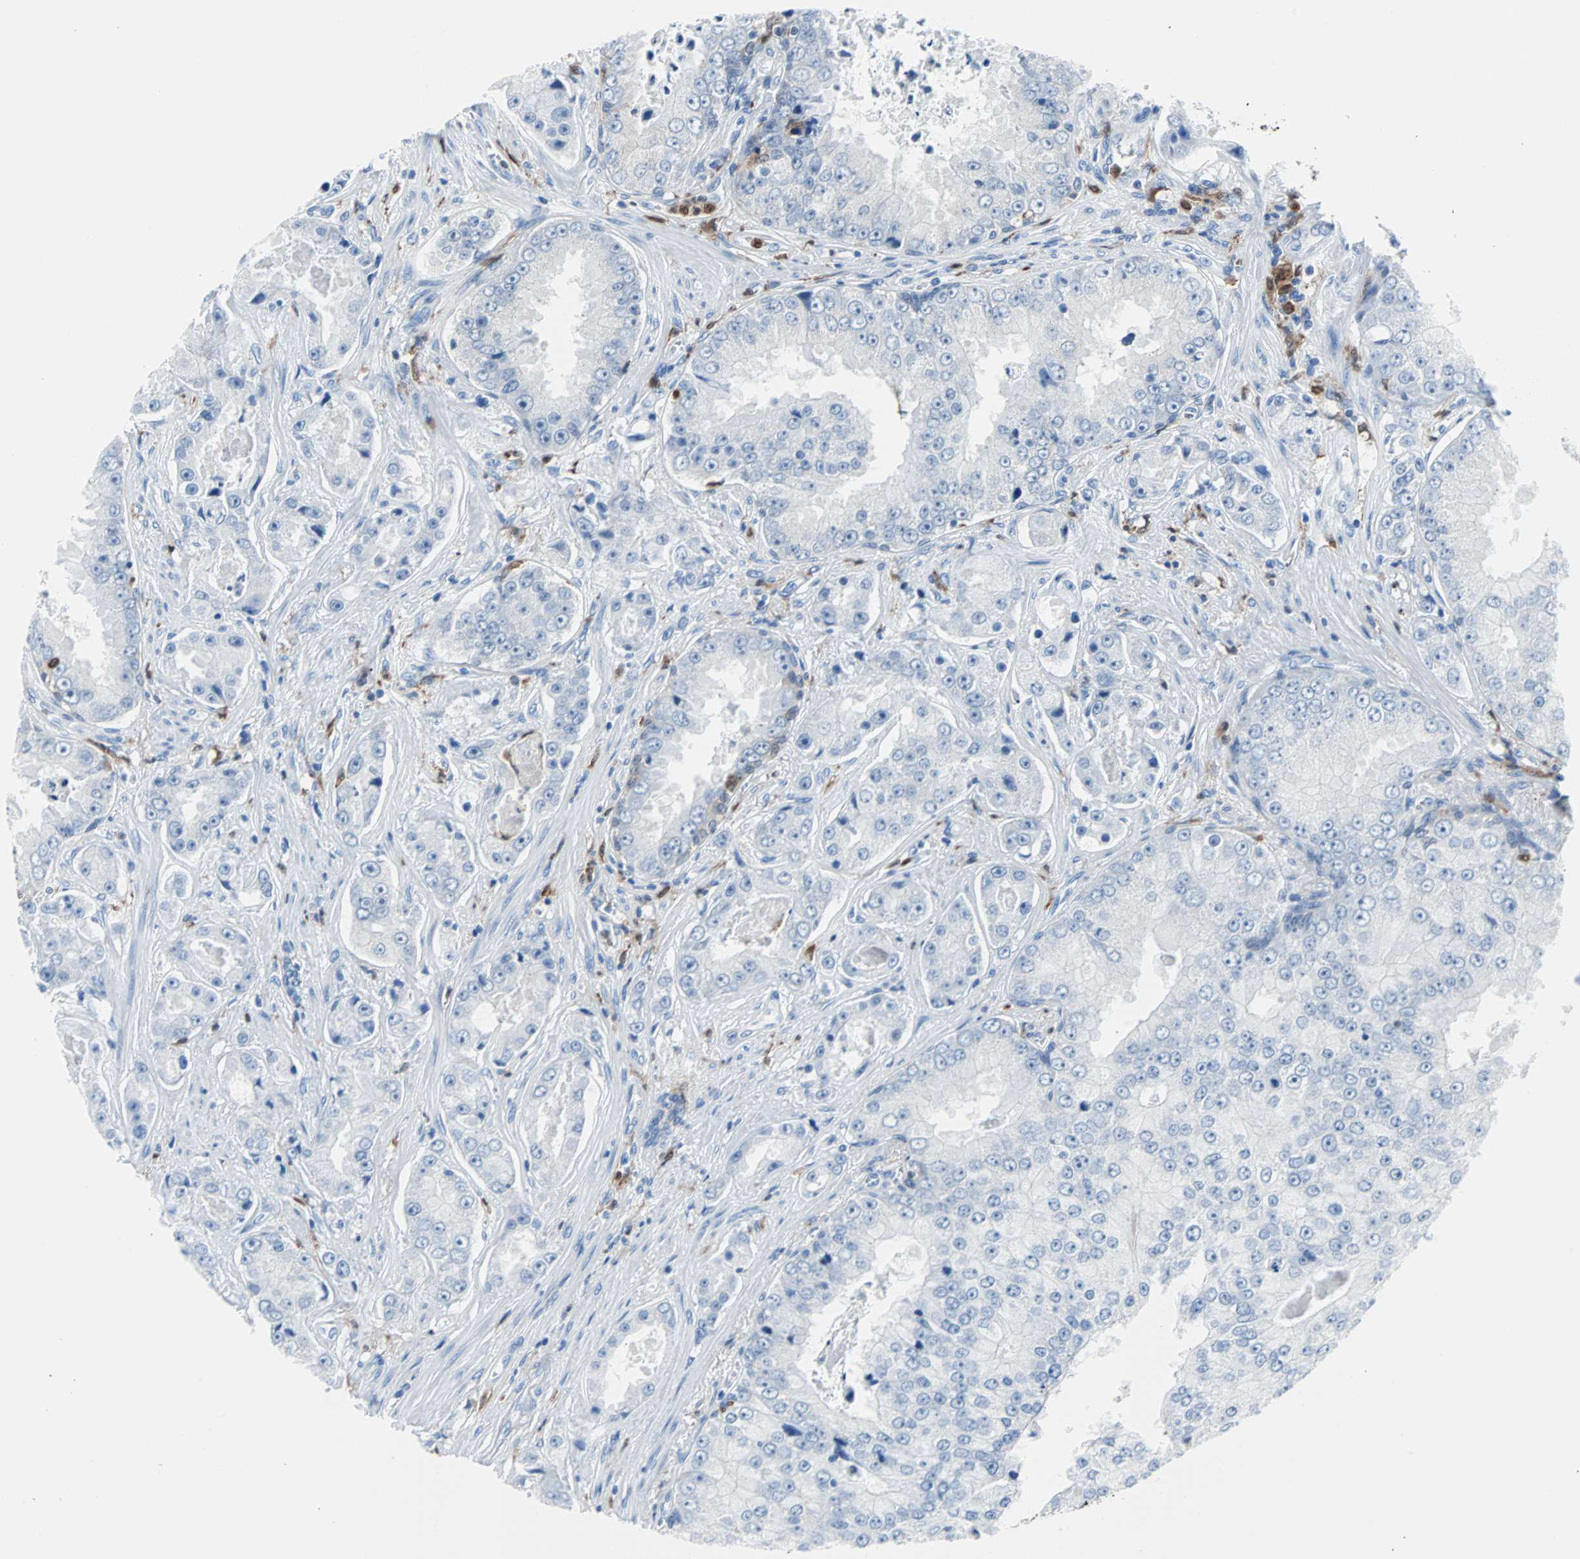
{"staining": {"intensity": "negative", "quantity": "none", "location": "none"}, "tissue": "prostate cancer", "cell_type": "Tumor cells", "image_type": "cancer", "snomed": [{"axis": "morphology", "description": "Adenocarcinoma, High grade"}, {"axis": "topography", "description": "Prostate"}], "caption": "This image is of prostate cancer (adenocarcinoma (high-grade)) stained with immunohistochemistry (IHC) to label a protein in brown with the nuclei are counter-stained blue. There is no staining in tumor cells.", "gene": "SYK", "patient": {"sex": "male", "age": 73}}